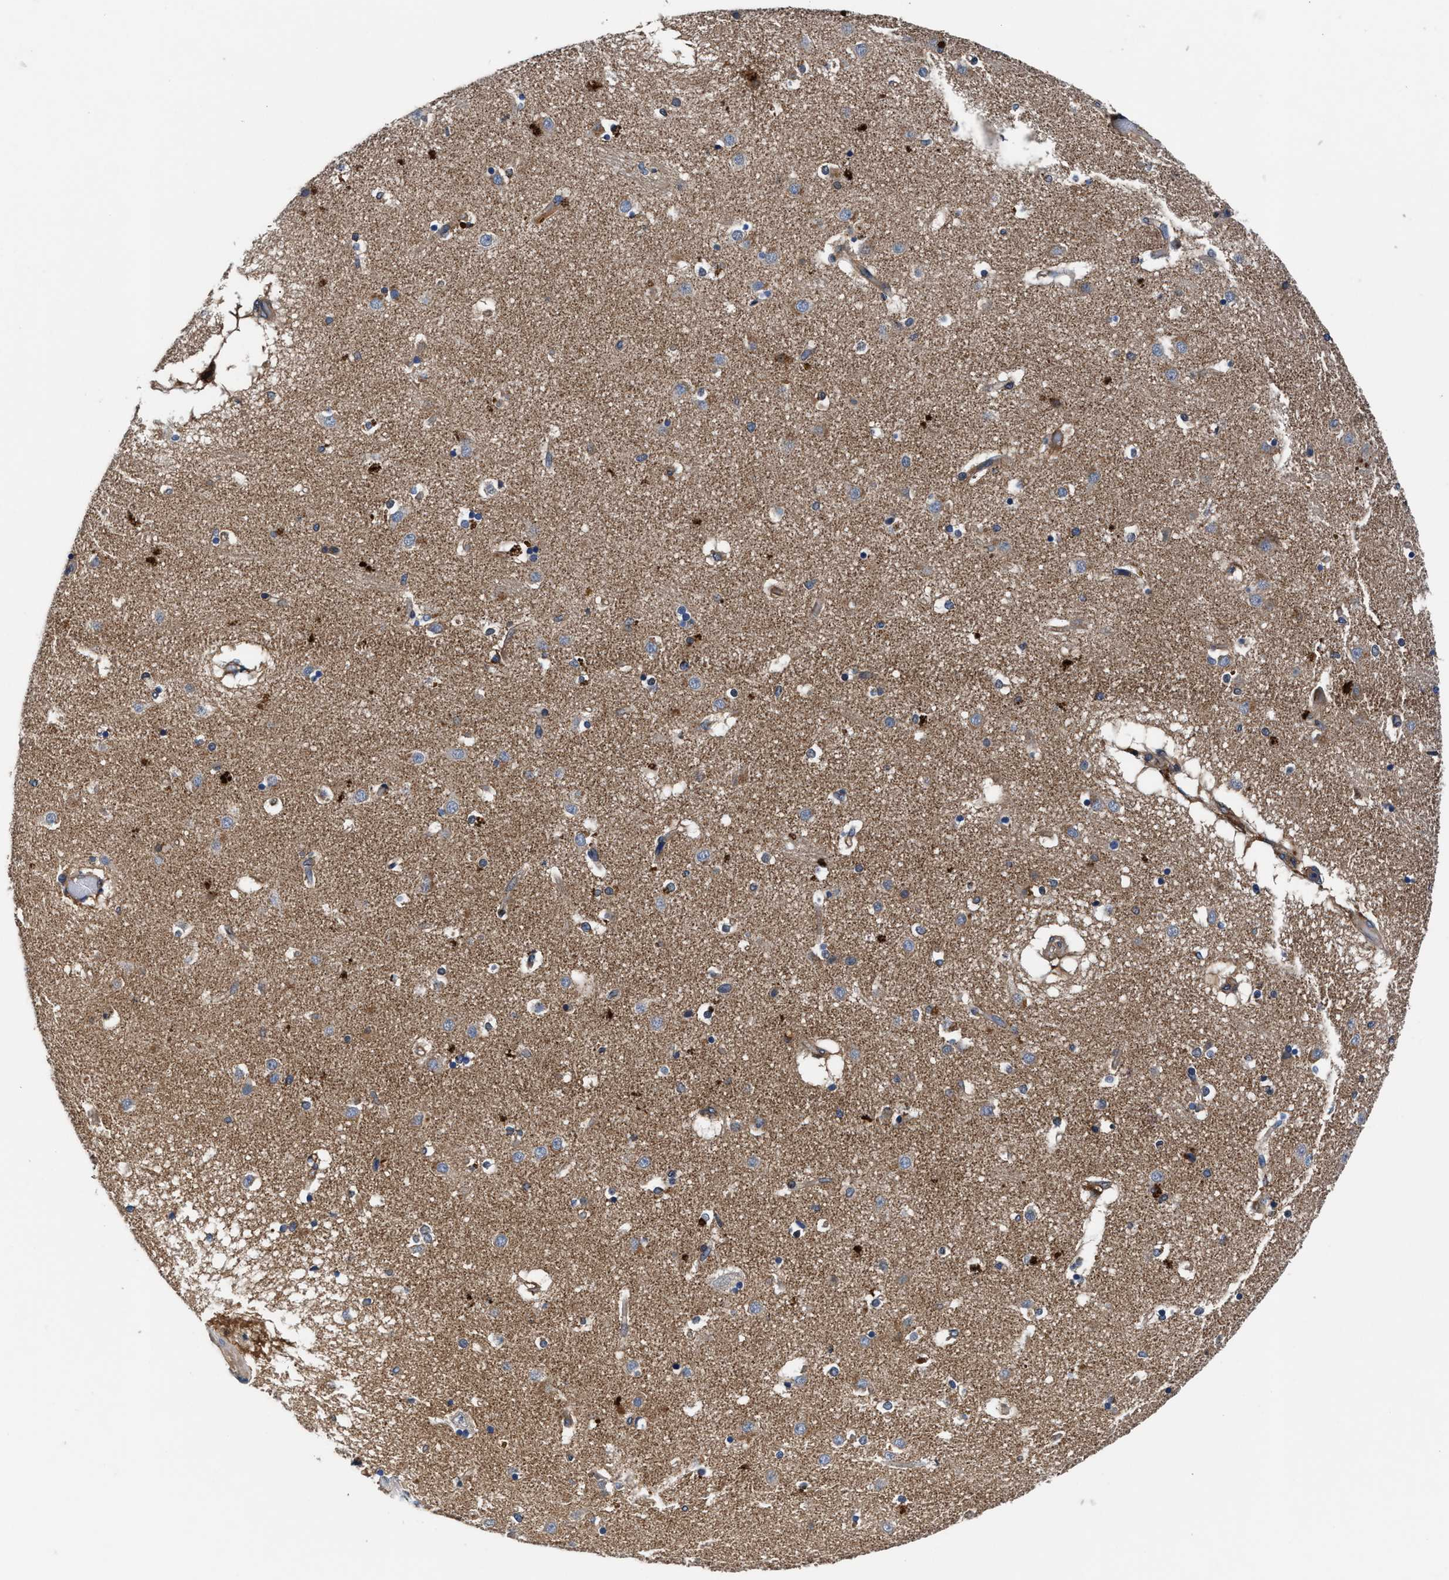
{"staining": {"intensity": "moderate", "quantity": "<25%", "location": "cytoplasmic/membranous"}, "tissue": "caudate", "cell_type": "Glial cells", "image_type": "normal", "snomed": [{"axis": "morphology", "description": "Normal tissue, NOS"}, {"axis": "topography", "description": "Lateral ventricle wall"}], "caption": "Glial cells exhibit low levels of moderate cytoplasmic/membranous staining in about <25% of cells in benign human caudate.", "gene": "SH3GL1", "patient": {"sex": "male", "age": 70}}